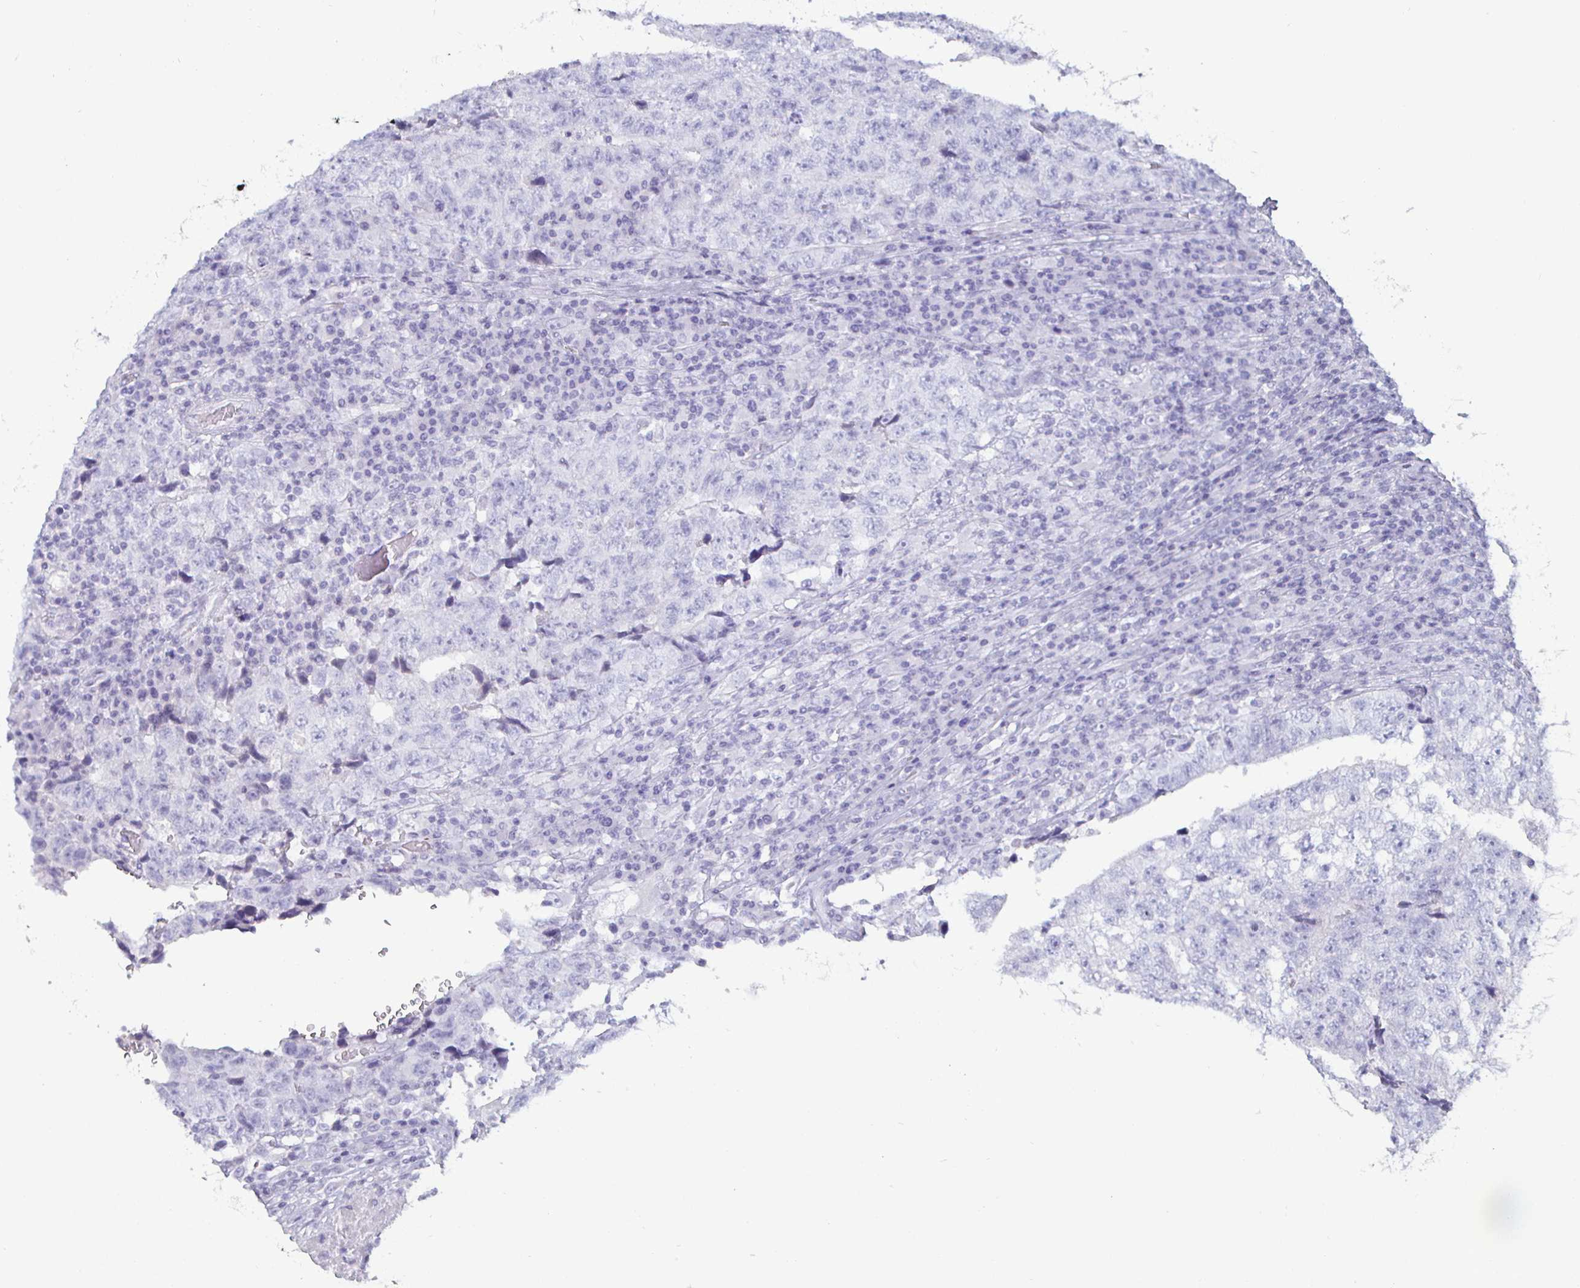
{"staining": {"intensity": "negative", "quantity": "none", "location": "none"}, "tissue": "testis cancer", "cell_type": "Tumor cells", "image_type": "cancer", "snomed": [{"axis": "morphology", "description": "Necrosis, NOS"}, {"axis": "morphology", "description": "Carcinoma, Embryonal, NOS"}, {"axis": "topography", "description": "Testis"}], "caption": "Tumor cells show no significant protein expression in testis cancer (embryonal carcinoma).", "gene": "ENPP1", "patient": {"sex": "male", "age": 19}}